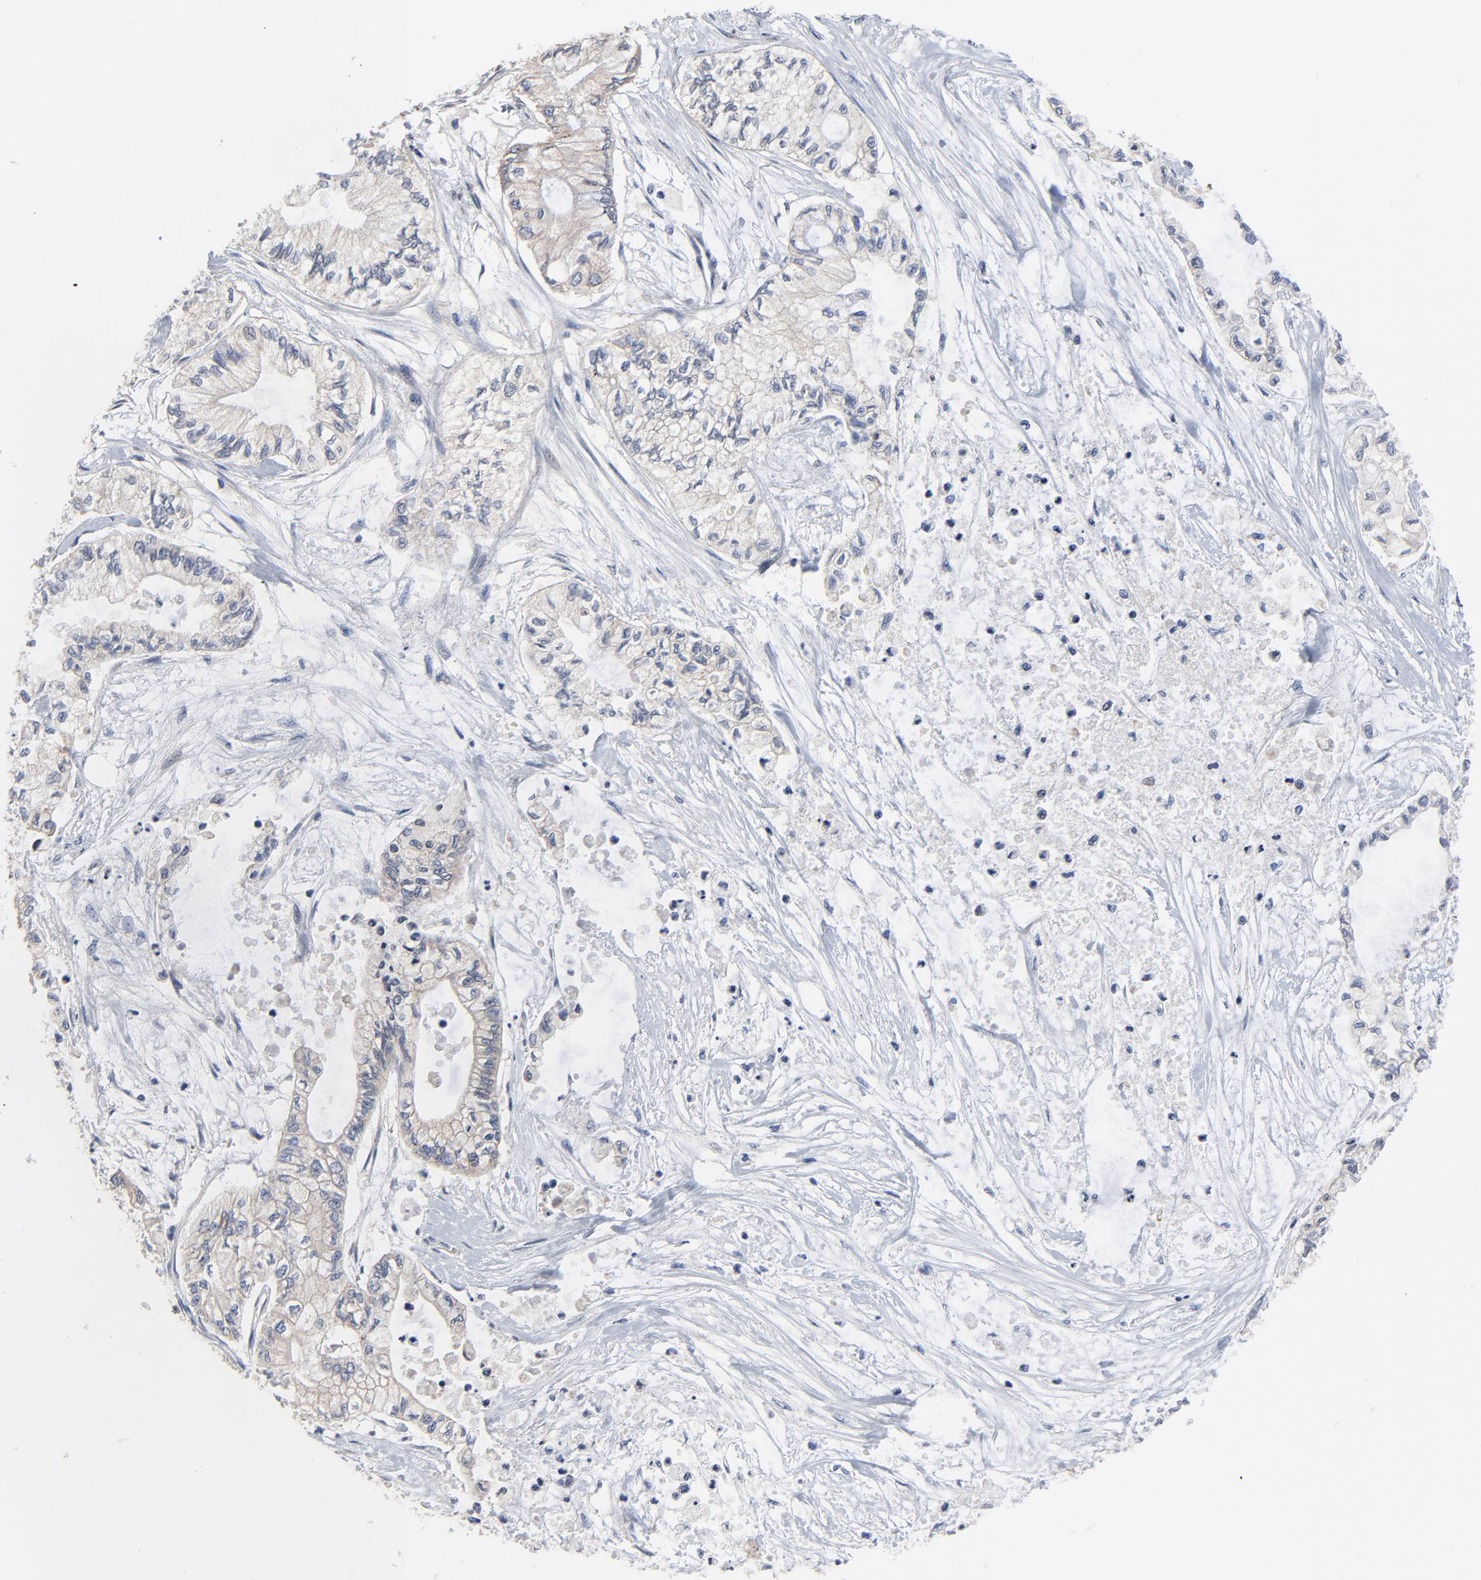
{"staining": {"intensity": "weak", "quantity": "25%-75%", "location": "cytoplasmic/membranous"}, "tissue": "pancreatic cancer", "cell_type": "Tumor cells", "image_type": "cancer", "snomed": [{"axis": "morphology", "description": "Adenocarcinoma, NOS"}, {"axis": "topography", "description": "Pancreas"}], "caption": "This histopathology image shows adenocarcinoma (pancreatic) stained with immunohistochemistry (IHC) to label a protein in brown. The cytoplasmic/membranous of tumor cells show weak positivity for the protein. Nuclei are counter-stained blue.", "gene": "VAV2", "patient": {"sex": "male", "age": 79}}